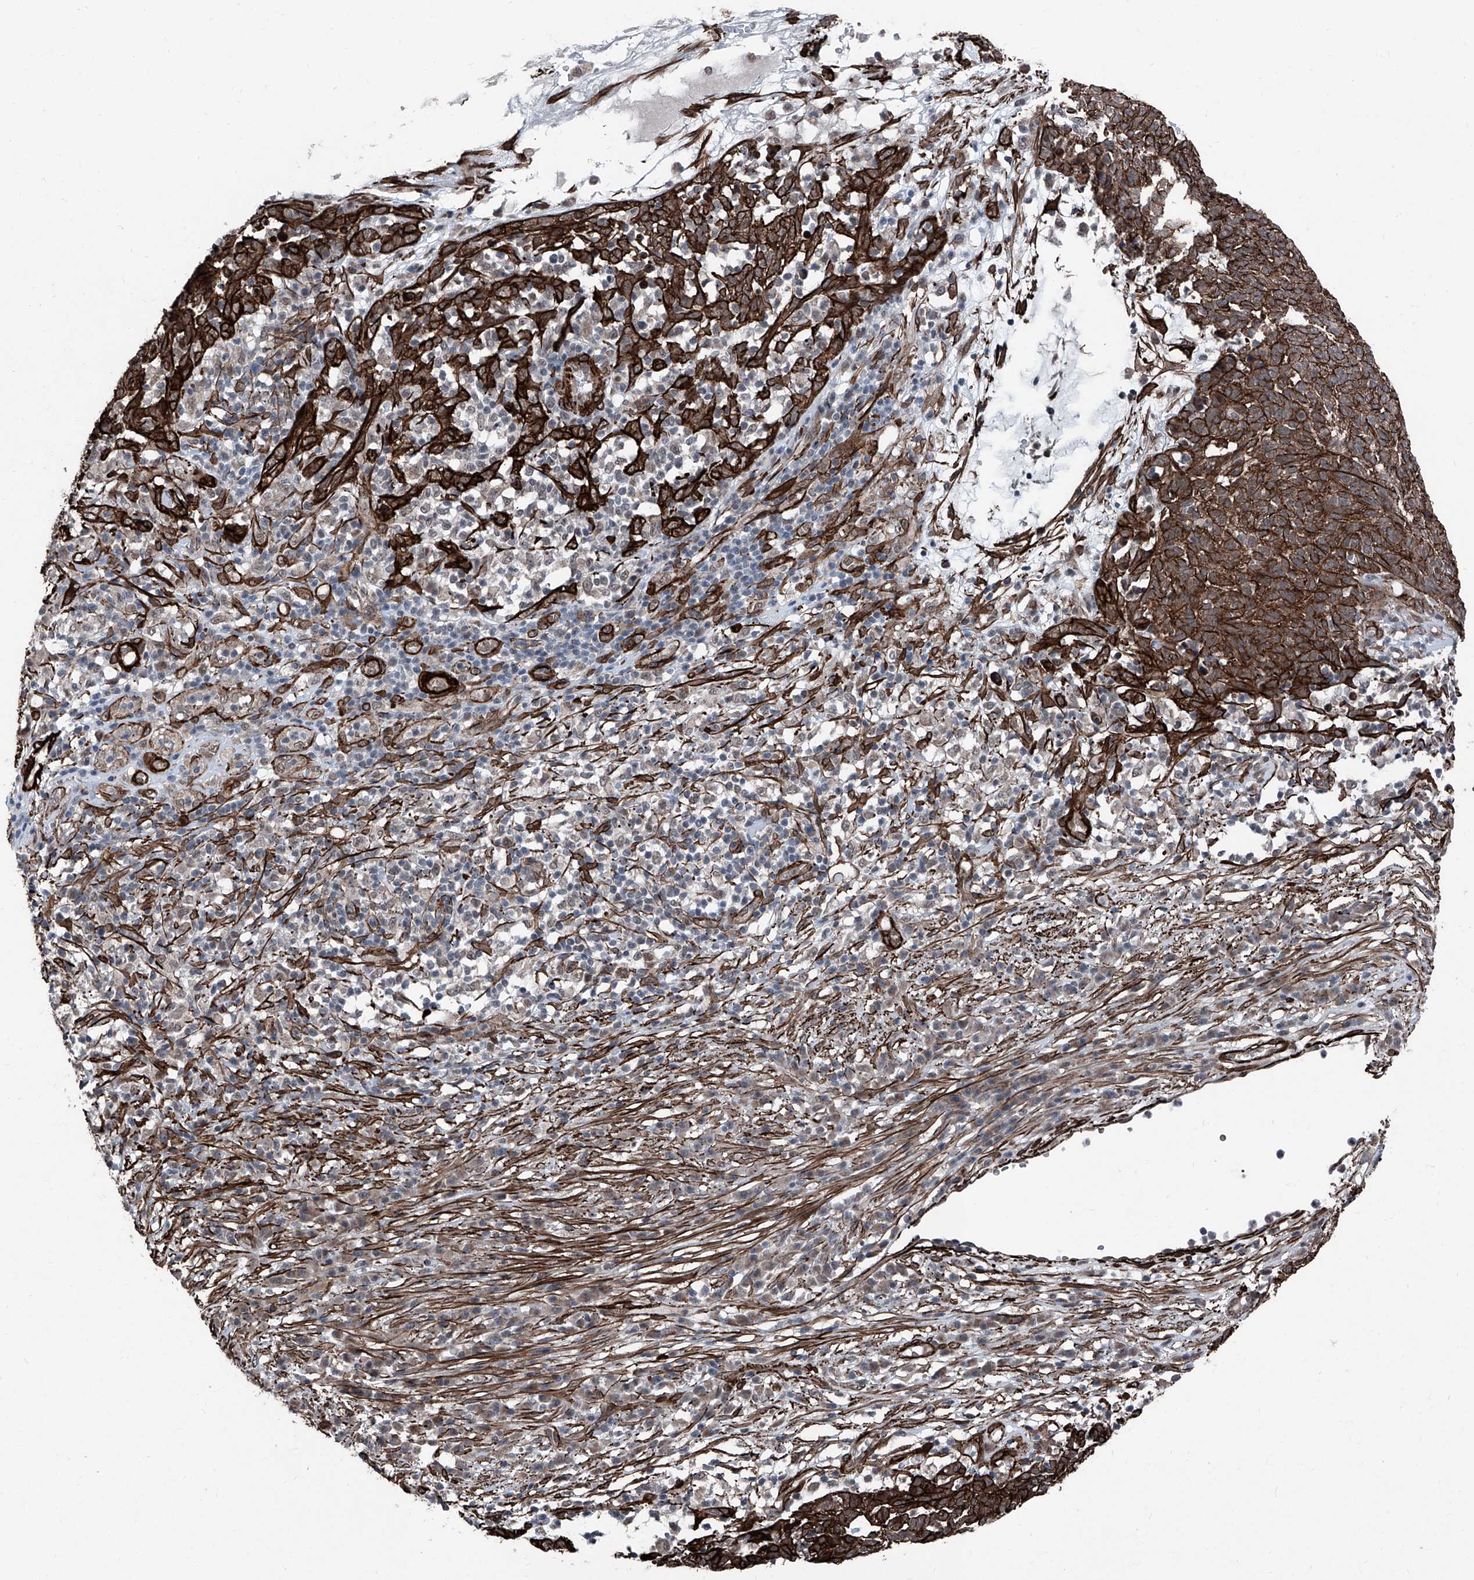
{"staining": {"intensity": "strong", "quantity": ">75%", "location": "cytoplasmic/membranous"}, "tissue": "skin cancer", "cell_type": "Tumor cells", "image_type": "cancer", "snomed": [{"axis": "morphology", "description": "Squamous cell carcinoma, NOS"}, {"axis": "topography", "description": "Skin"}], "caption": "Protein staining by IHC demonstrates strong cytoplasmic/membranous staining in approximately >75% of tumor cells in skin cancer.", "gene": "COA7", "patient": {"sex": "female", "age": 90}}